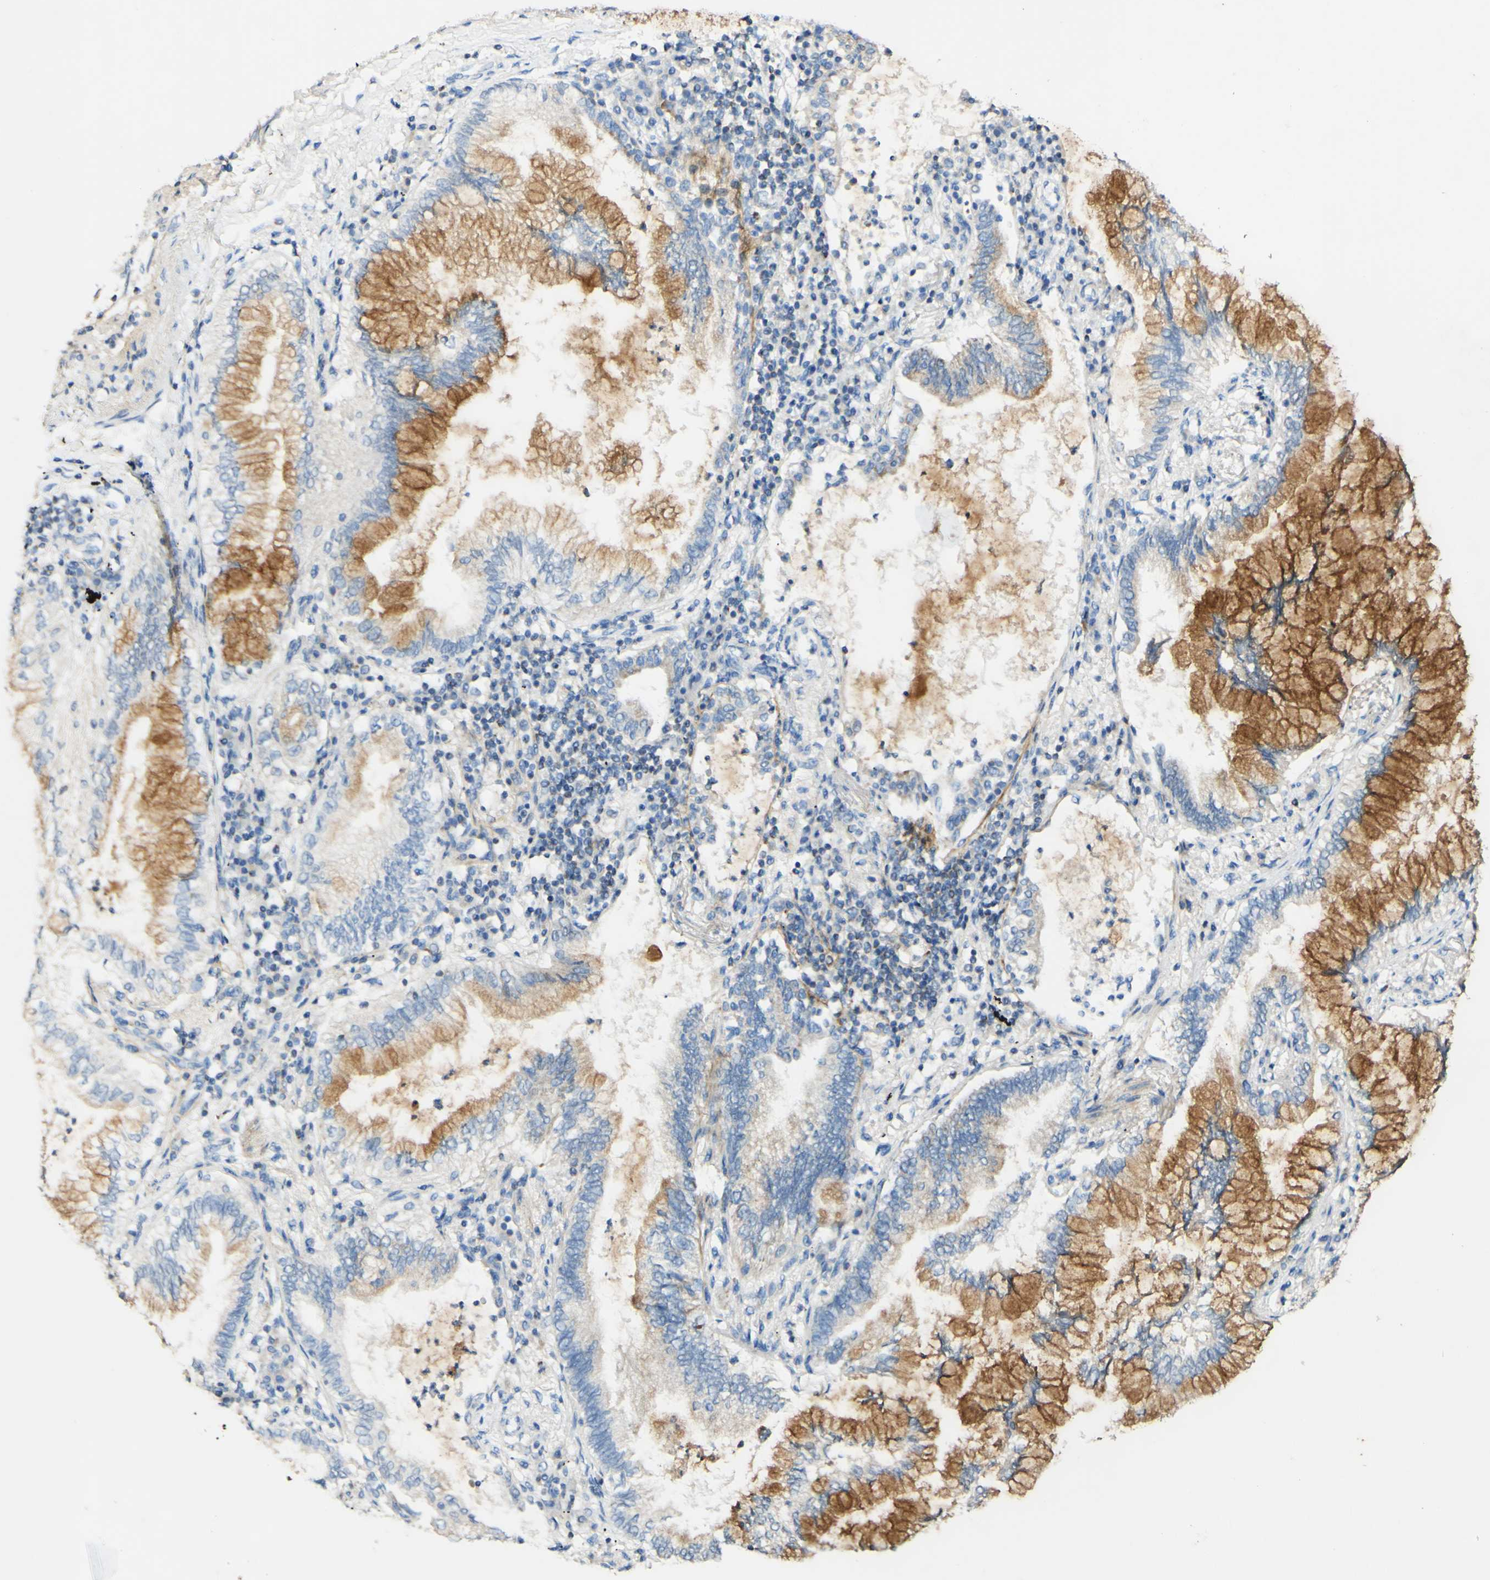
{"staining": {"intensity": "moderate", "quantity": "<25%", "location": "cytoplasmic/membranous"}, "tissue": "lung cancer", "cell_type": "Tumor cells", "image_type": "cancer", "snomed": [{"axis": "morphology", "description": "Normal tissue, NOS"}, {"axis": "morphology", "description": "Adenocarcinoma, NOS"}, {"axis": "topography", "description": "Bronchus"}, {"axis": "topography", "description": "Lung"}], "caption": "Tumor cells exhibit low levels of moderate cytoplasmic/membranous staining in approximately <25% of cells in adenocarcinoma (lung).", "gene": "OXCT1", "patient": {"sex": "female", "age": 70}}